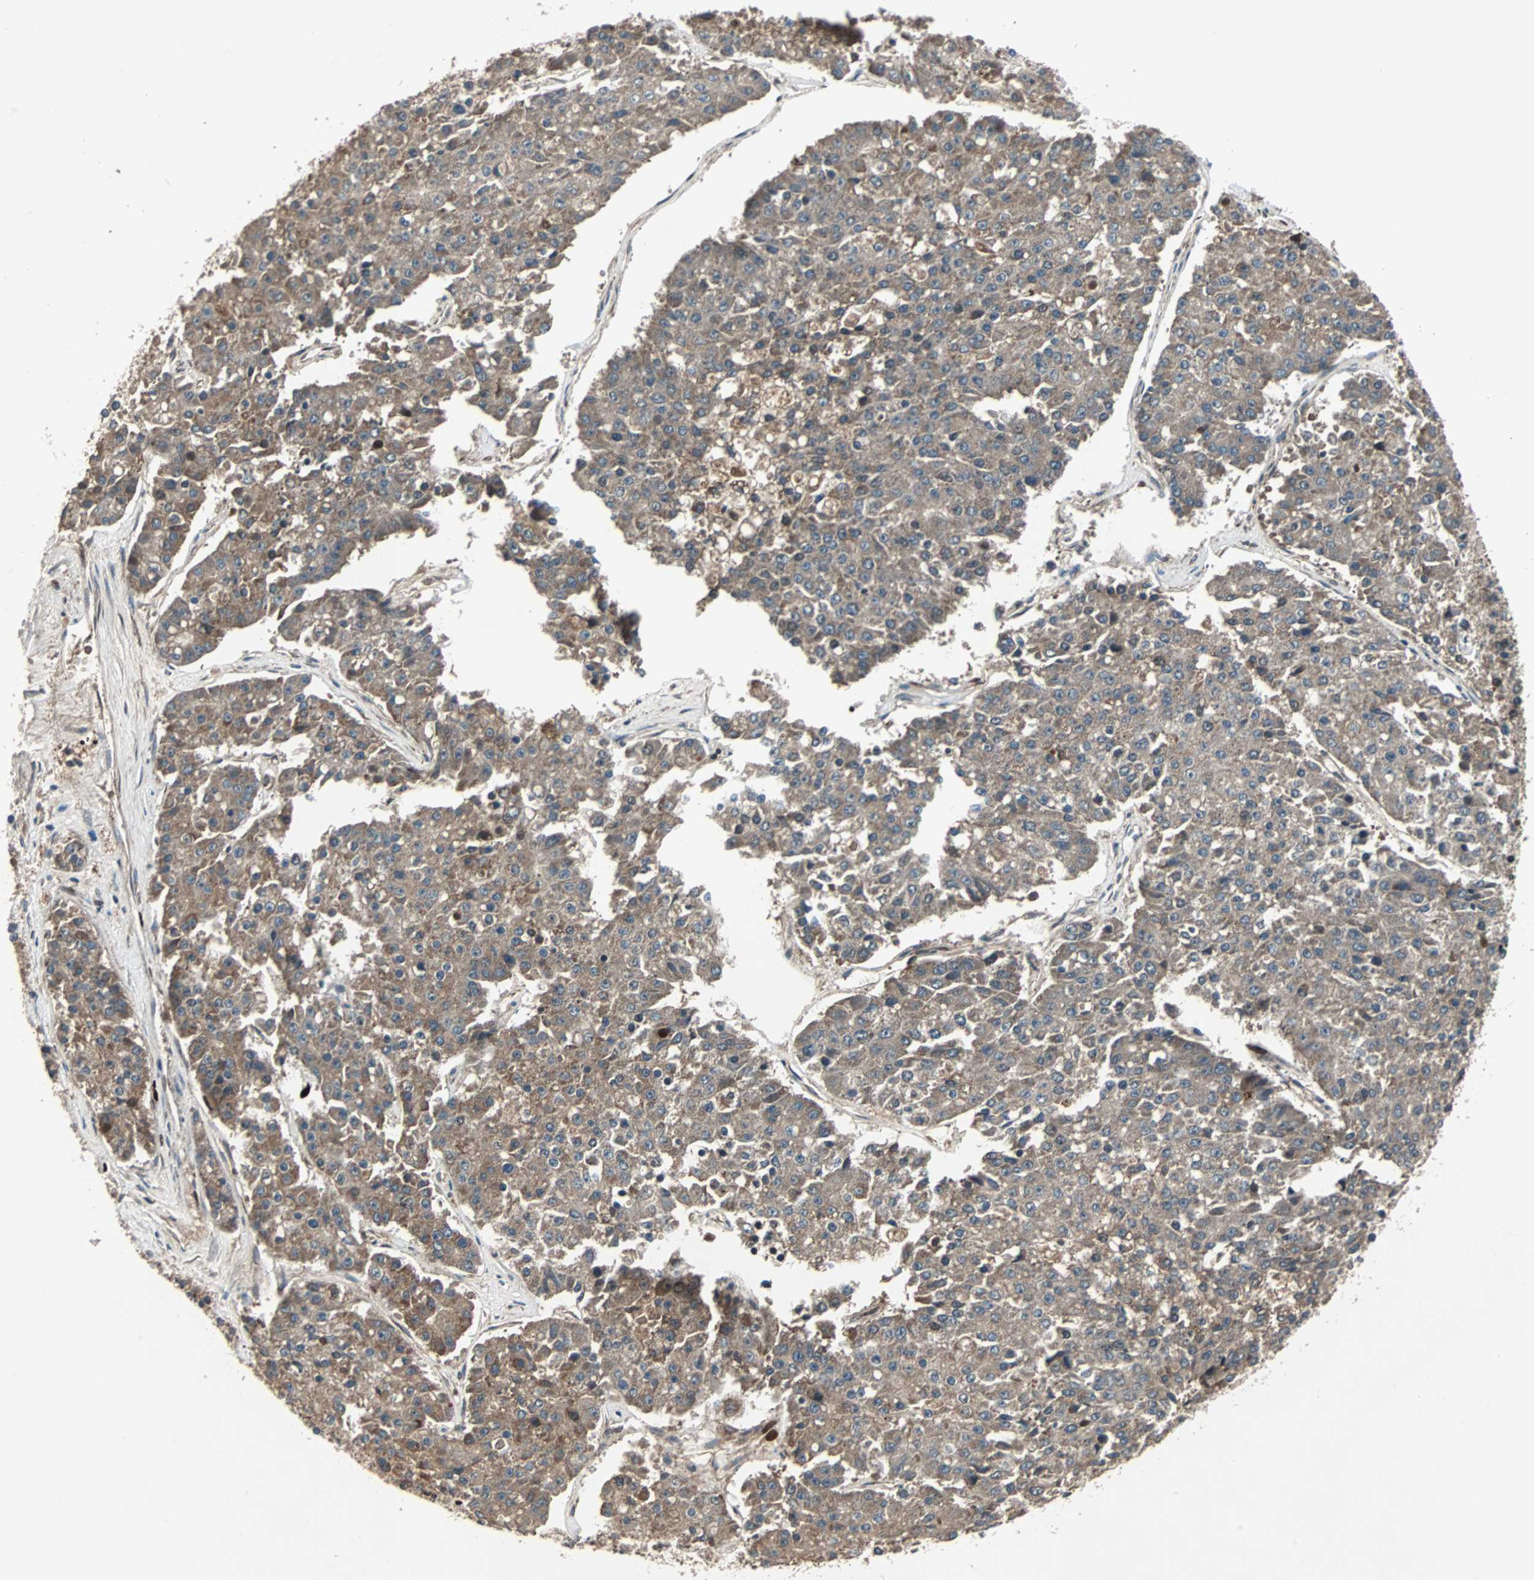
{"staining": {"intensity": "moderate", "quantity": ">75%", "location": "cytoplasmic/membranous"}, "tissue": "pancreatic cancer", "cell_type": "Tumor cells", "image_type": "cancer", "snomed": [{"axis": "morphology", "description": "Adenocarcinoma, NOS"}, {"axis": "topography", "description": "Pancreas"}], "caption": "An image of human pancreatic cancer (adenocarcinoma) stained for a protein shows moderate cytoplasmic/membranous brown staining in tumor cells. Using DAB (brown) and hematoxylin (blue) stains, captured at high magnification using brightfield microscopy.", "gene": "RAB7A", "patient": {"sex": "male", "age": 50}}